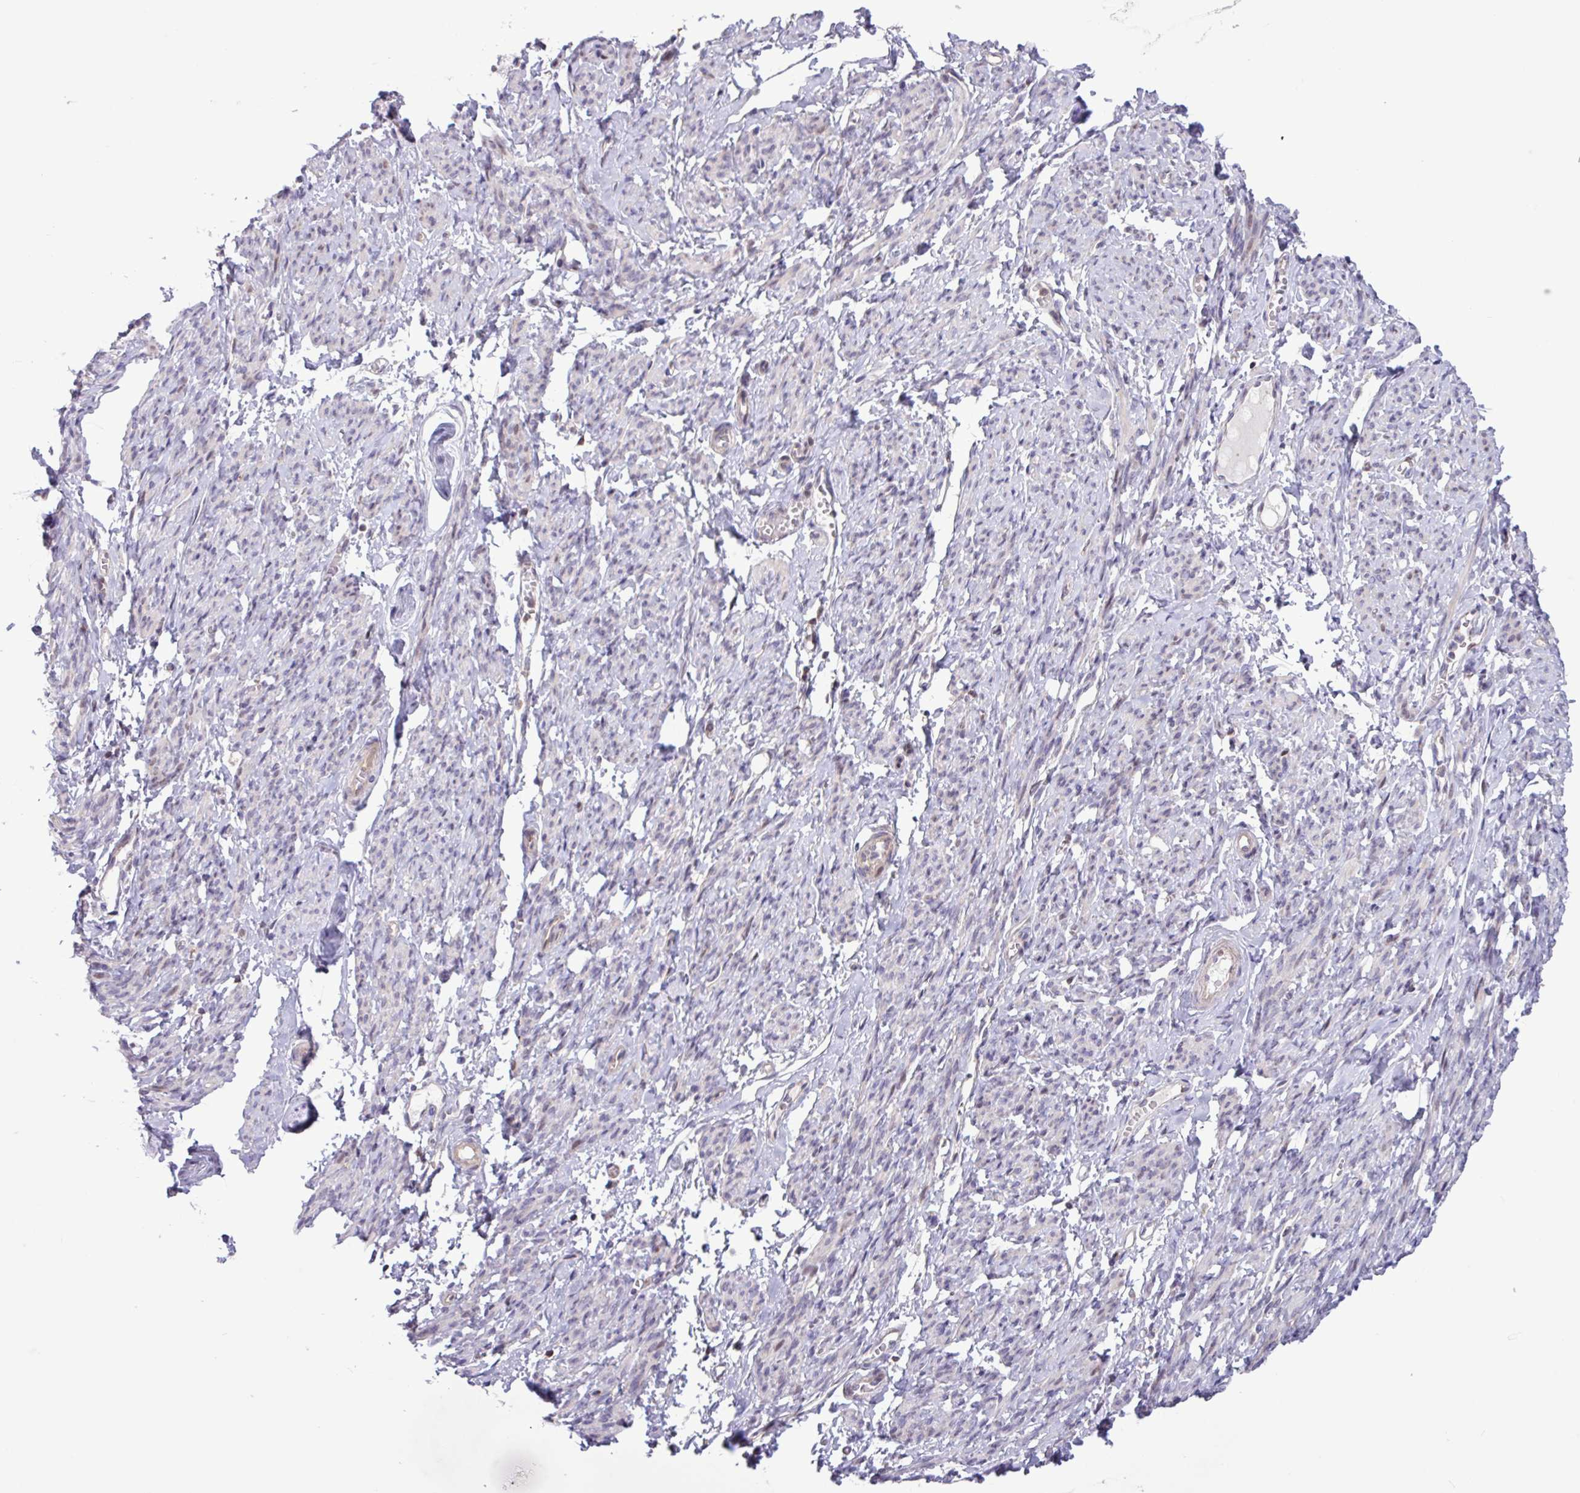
{"staining": {"intensity": "moderate", "quantity": "<25%", "location": "nuclear"}, "tissue": "smooth muscle", "cell_type": "Smooth muscle cells", "image_type": "normal", "snomed": [{"axis": "morphology", "description": "Normal tissue, NOS"}, {"axis": "topography", "description": "Smooth muscle"}], "caption": "Immunohistochemistry (IHC) micrograph of unremarkable human smooth muscle stained for a protein (brown), which displays low levels of moderate nuclear expression in approximately <25% of smooth muscle cells.", "gene": "RTL3", "patient": {"sex": "female", "age": 65}}